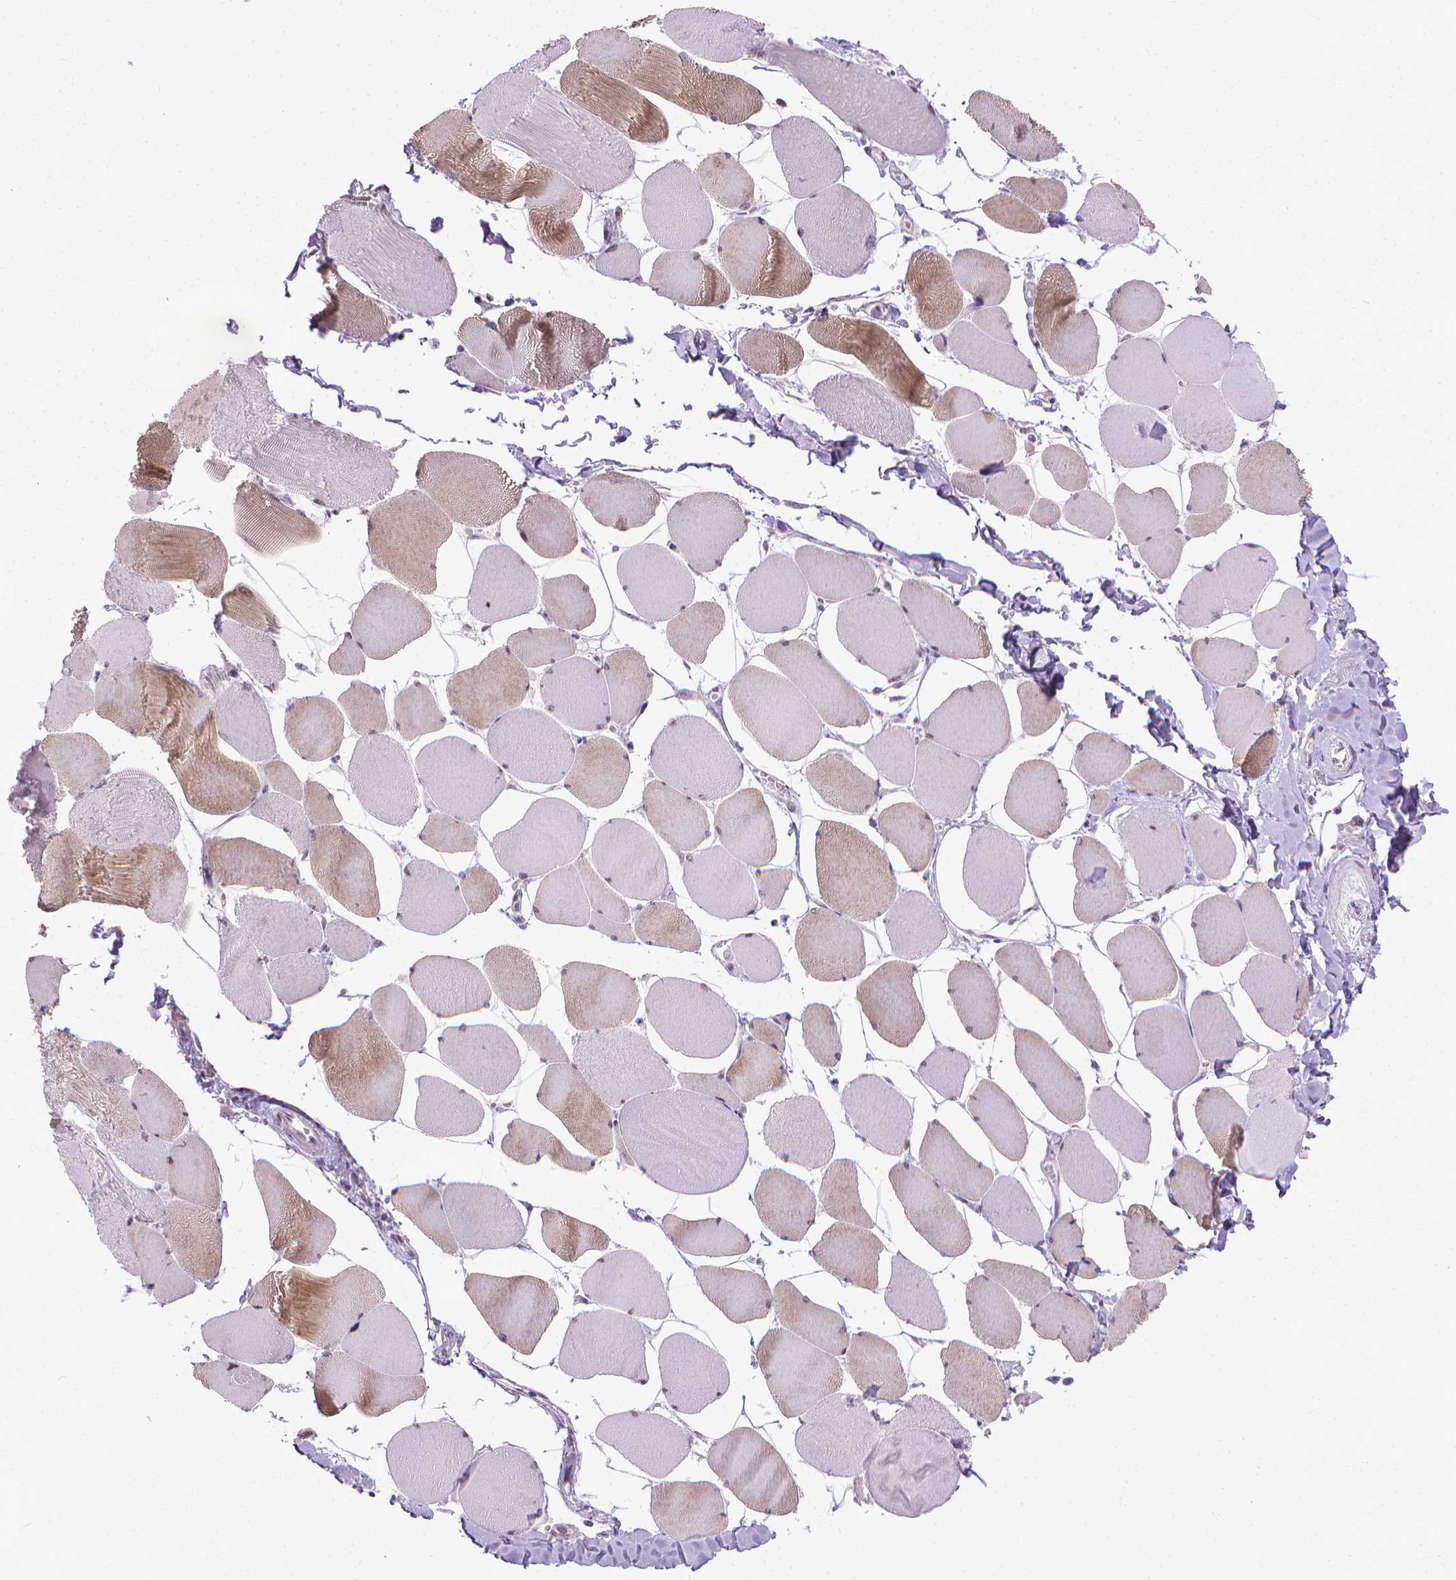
{"staining": {"intensity": "weak", "quantity": "25%-75%", "location": "cytoplasmic/membranous"}, "tissue": "skeletal muscle", "cell_type": "Myocytes", "image_type": "normal", "snomed": [{"axis": "morphology", "description": "Normal tissue, NOS"}, {"axis": "topography", "description": "Skeletal muscle"}], "caption": "Protein staining of normal skeletal muscle shows weak cytoplasmic/membranous positivity in approximately 25%-75% of myocytes. (brown staining indicates protein expression, while blue staining denotes nuclei).", "gene": "KMO", "patient": {"sex": "female", "age": 75}}